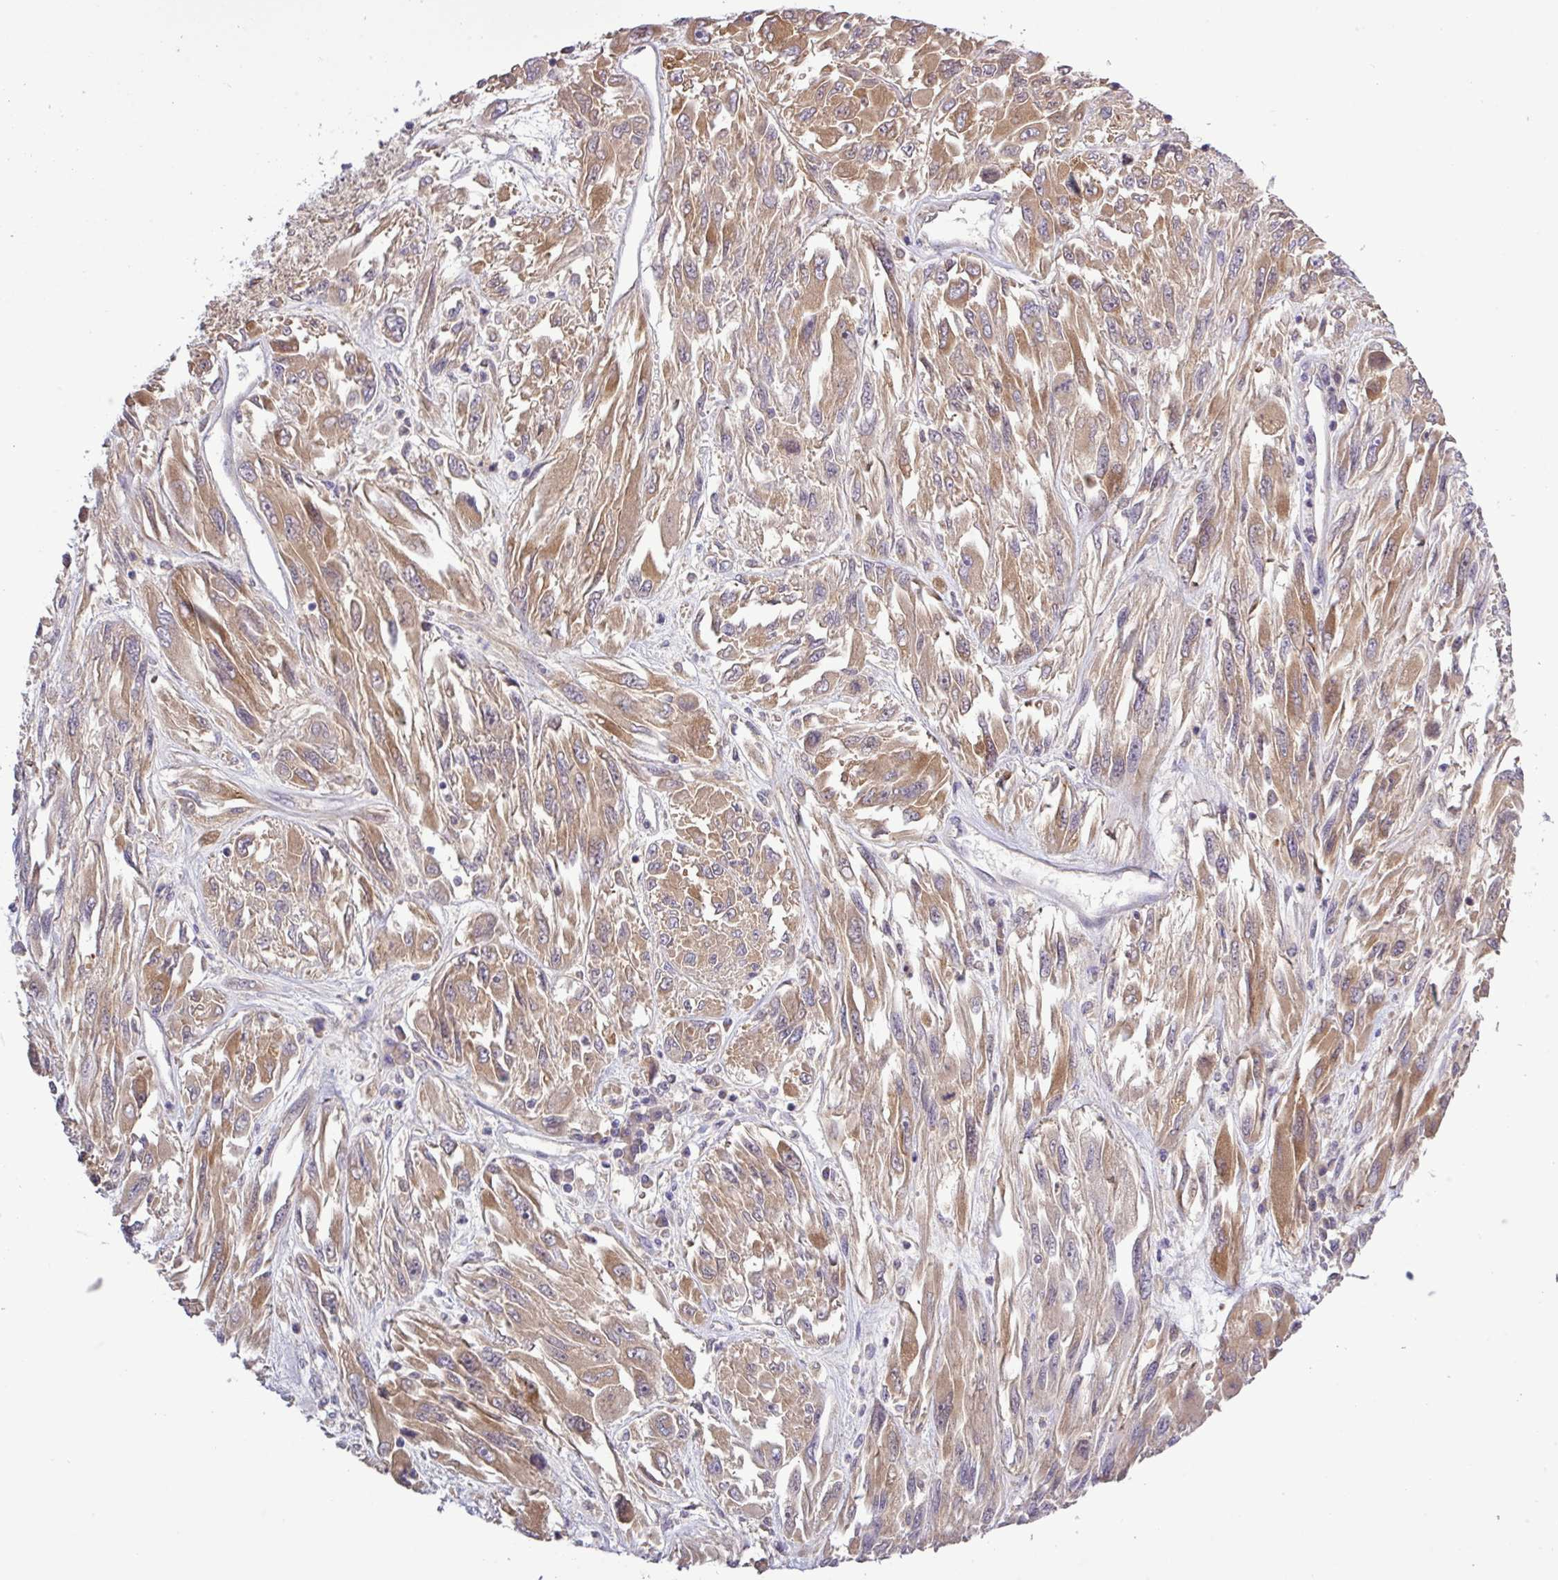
{"staining": {"intensity": "moderate", "quantity": ">75%", "location": "cytoplasmic/membranous"}, "tissue": "melanoma", "cell_type": "Tumor cells", "image_type": "cancer", "snomed": [{"axis": "morphology", "description": "Malignant melanoma, NOS"}, {"axis": "topography", "description": "Skin"}], "caption": "There is medium levels of moderate cytoplasmic/membranous positivity in tumor cells of malignant melanoma, as demonstrated by immunohistochemical staining (brown color).", "gene": "TMEM62", "patient": {"sex": "female", "age": 91}}